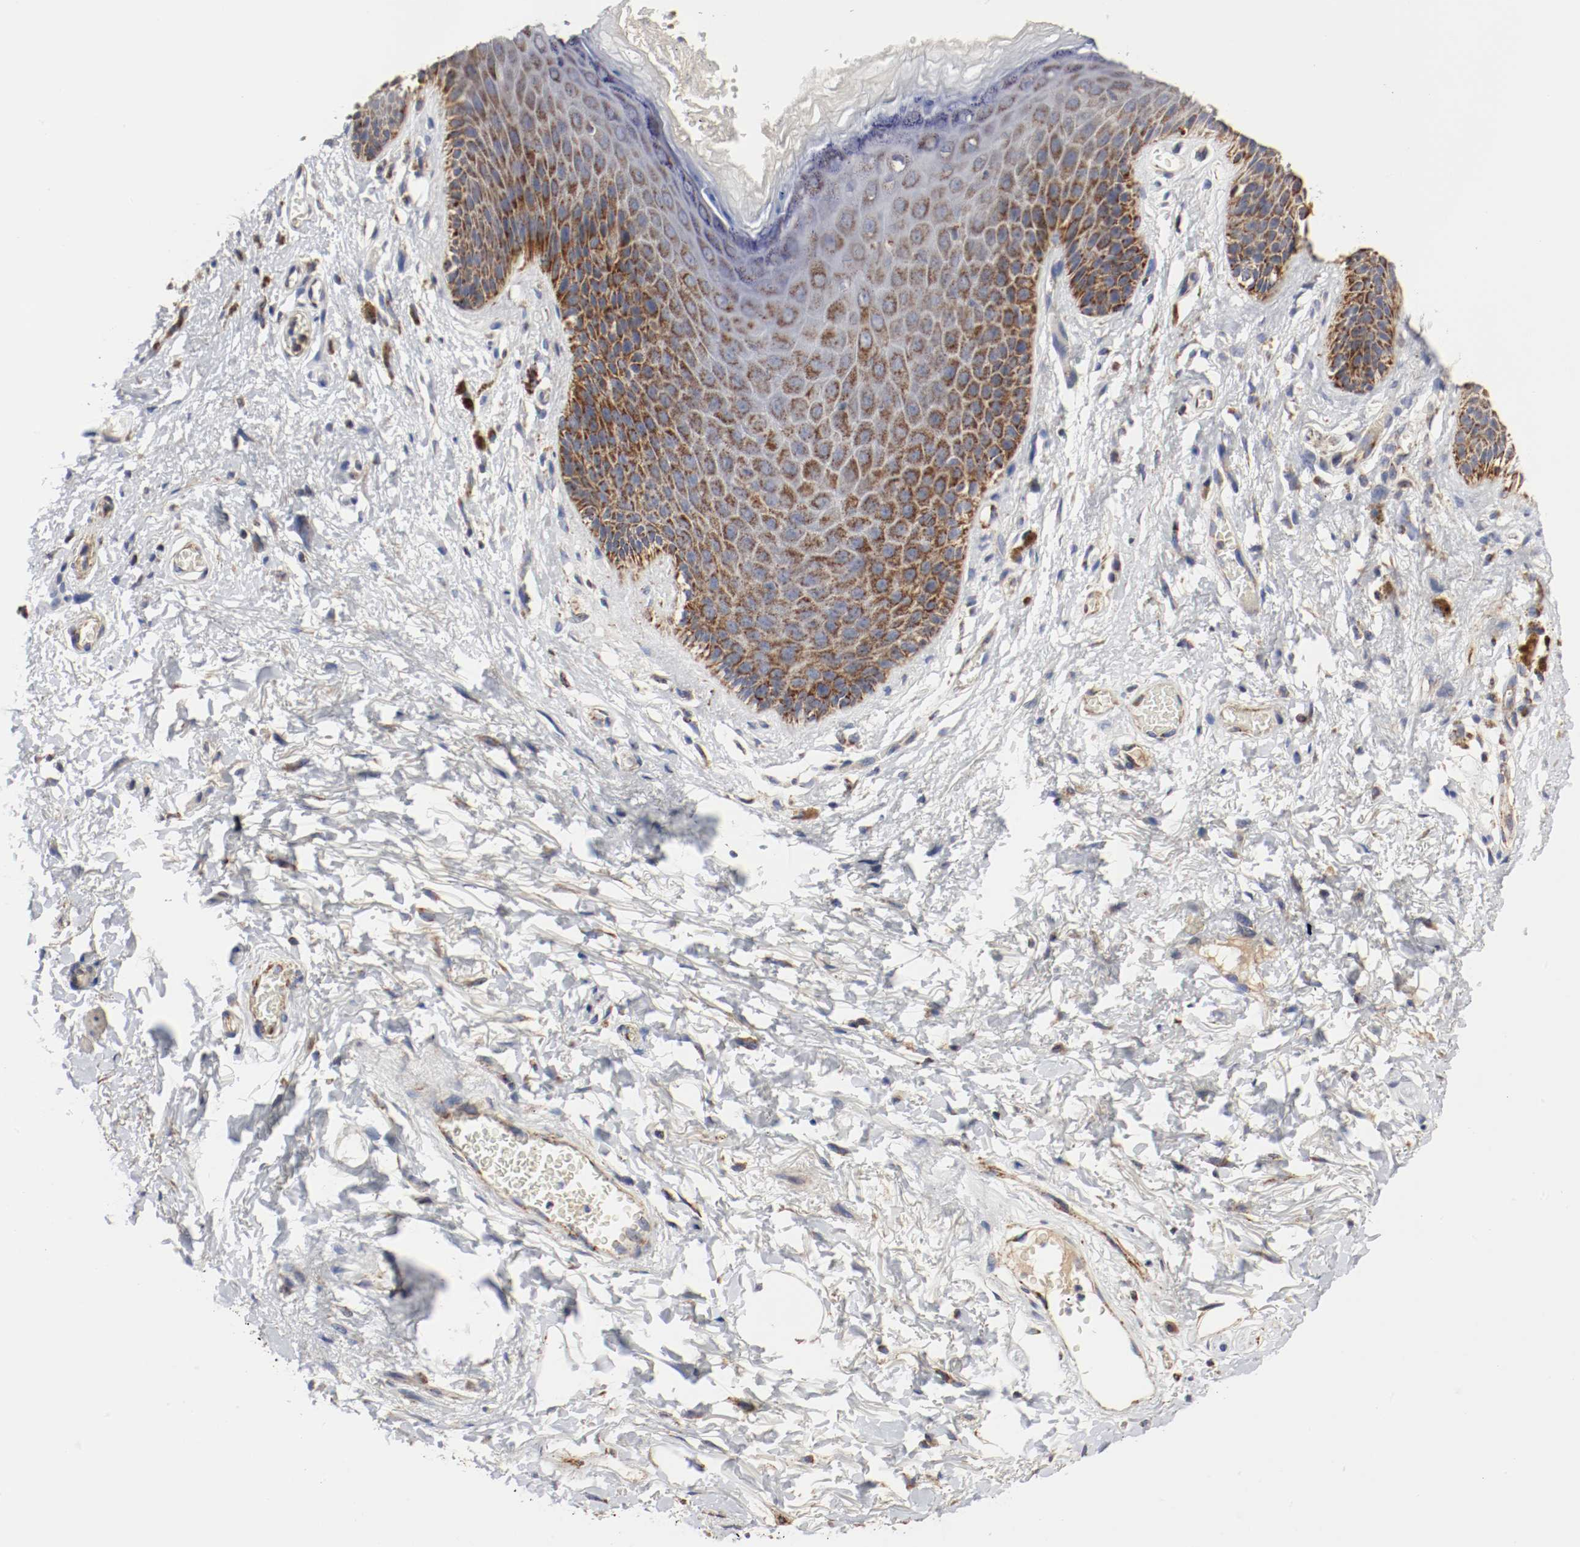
{"staining": {"intensity": "moderate", "quantity": ">75%", "location": "cytoplasmic/membranous"}, "tissue": "skin", "cell_type": "Epidermal cells", "image_type": "normal", "snomed": [{"axis": "morphology", "description": "Normal tissue, NOS"}, {"axis": "topography", "description": "Anal"}], "caption": "Immunohistochemistry micrograph of benign skin: human skin stained using immunohistochemistry (IHC) reveals medium levels of moderate protein expression localized specifically in the cytoplasmic/membranous of epidermal cells, appearing as a cytoplasmic/membranous brown color.", "gene": "AFG3L2", "patient": {"sex": "female", "age": 46}}